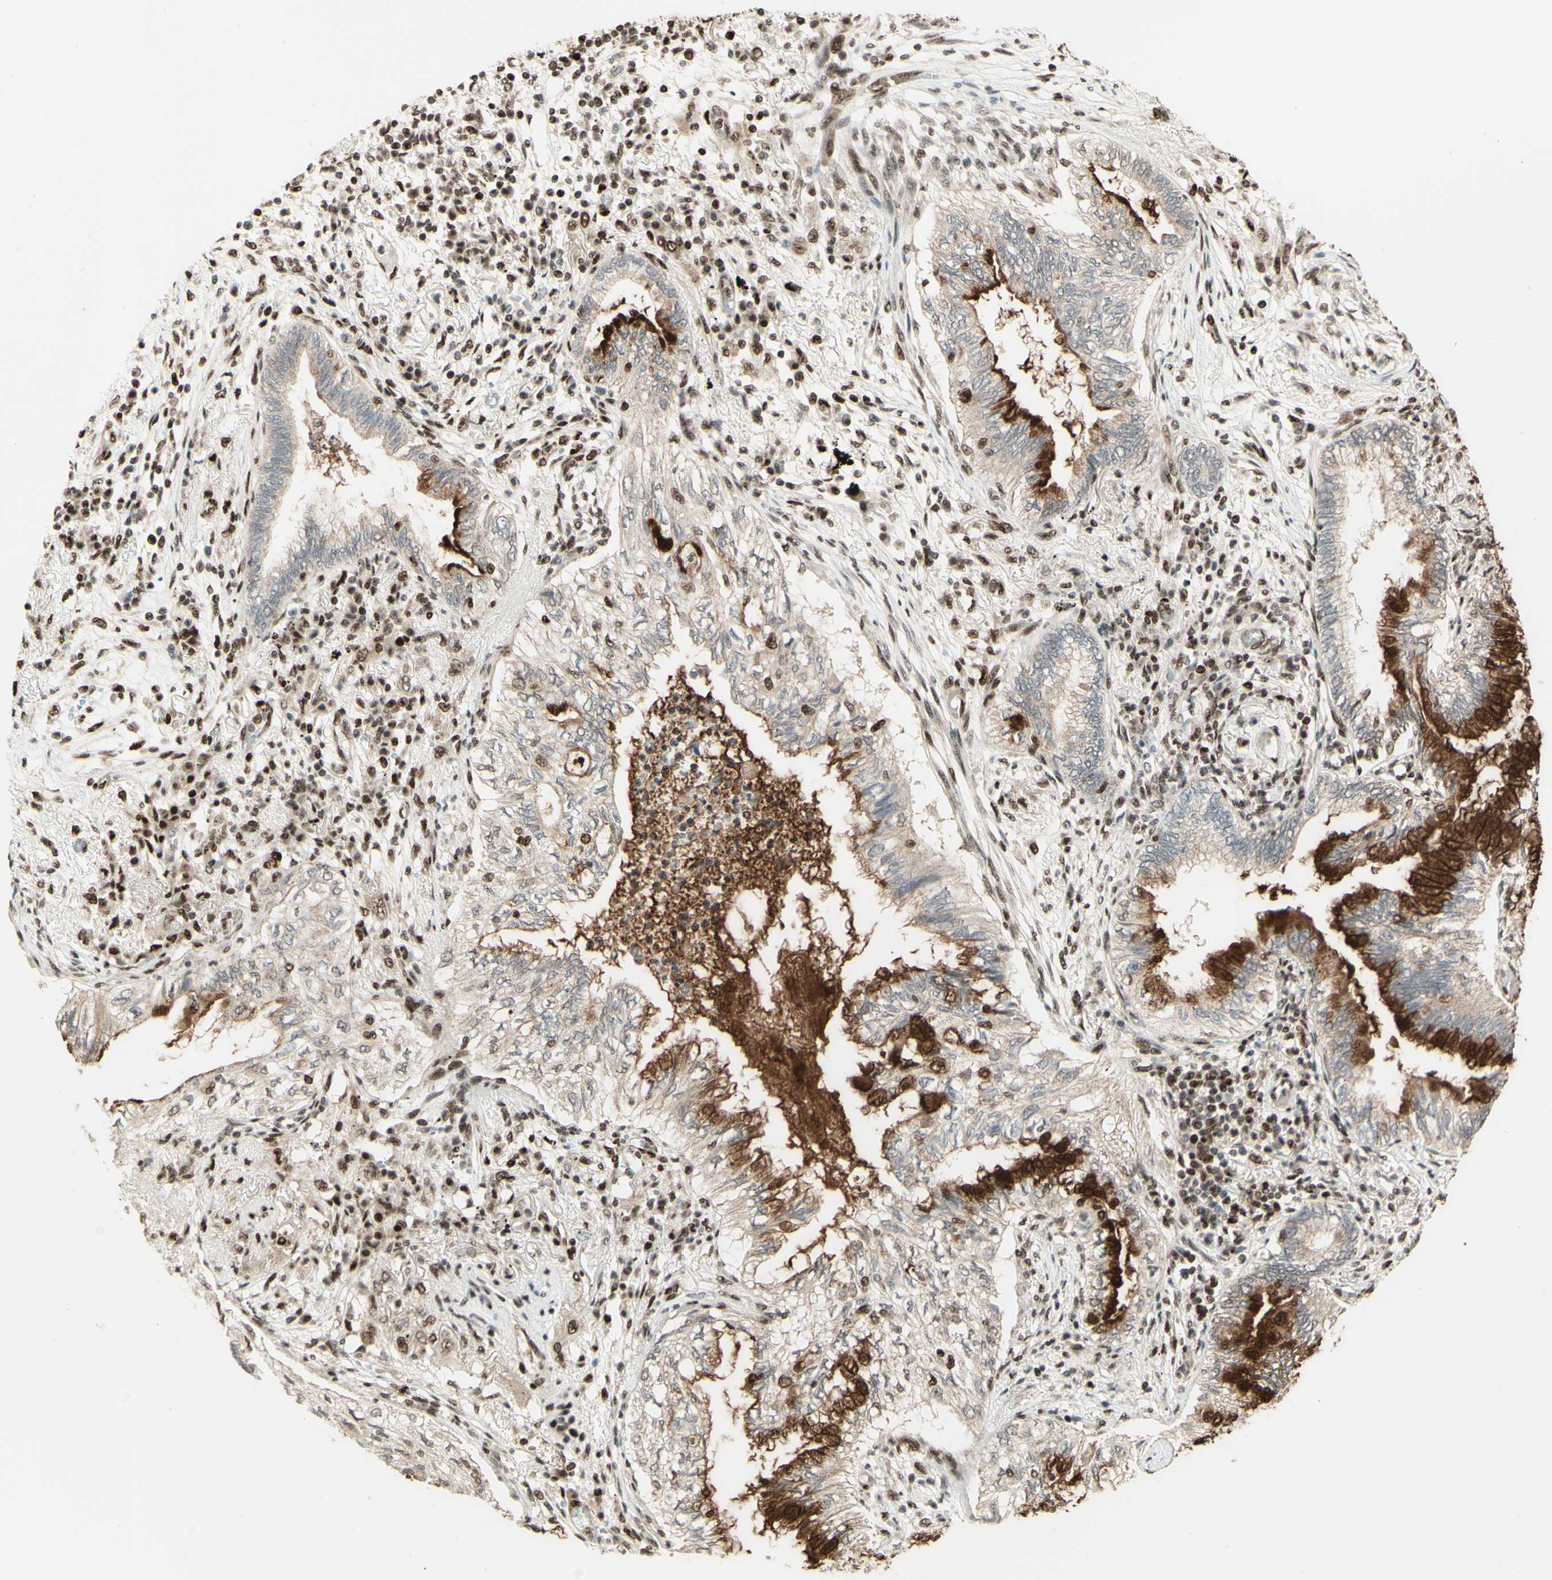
{"staining": {"intensity": "weak", "quantity": "25%-75%", "location": "cytoplasmic/membranous"}, "tissue": "lung cancer", "cell_type": "Tumor cells", "image_type": "cancer", "snomed": [{"axis": "morphology", "description": "Normal tissue, NOS"}, {"axis": "morphology", "description": "Adenocarcinoma, NOS"}, {"axis": "topography", "description": "Bronchus"}, {"axis": "topography", "description": "Lung"}], "caption": "A photomicrograph showing weak cytoplasmic/membranous positivity in approximately 25%-75% of tumor cells in lung adenocarcinoma, as visualized by brown immunohistochemical staining.", "gene": "NR3C1", "patient": {"sex": "female", "age": 70}}